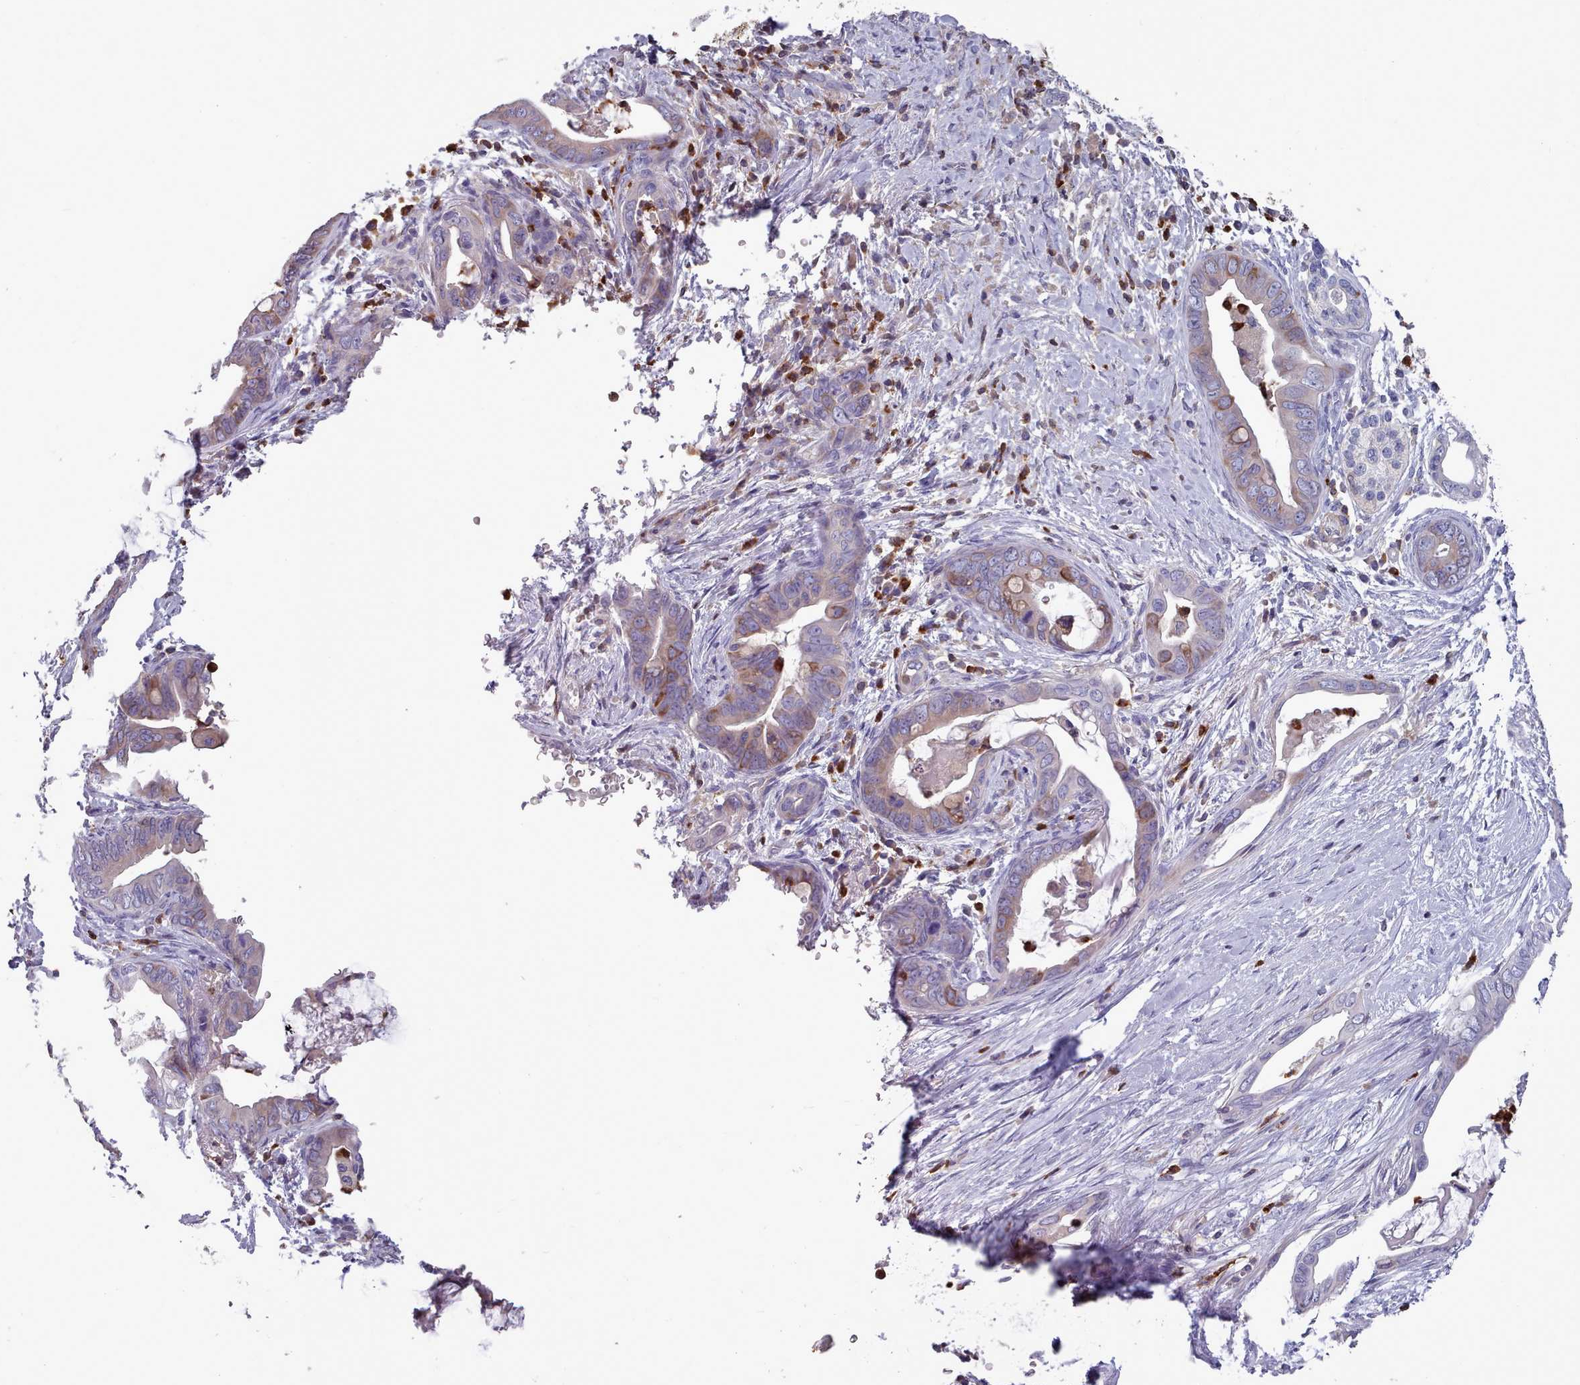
{"staining": {"intensity": "moderate", "quantity": "<25%", "location": "cytoplasmic/membranous"}, "tissue": "pancreatic cancer", "cell_type": "Tumor cells", "image_type": "cancer", "snomed": [{"axis": "morphology", "description": "Adenocarcinoma, NOS"}, {"axis": "topography", "description": "Pancreas"}], "caption": "Moderate cytoplasmic/membranous protein staining is present in approximately <25% of tumor cells in pancreatic cancer.", "gene": "RAC2", "patient": {"sex": "male", "age": 75}}